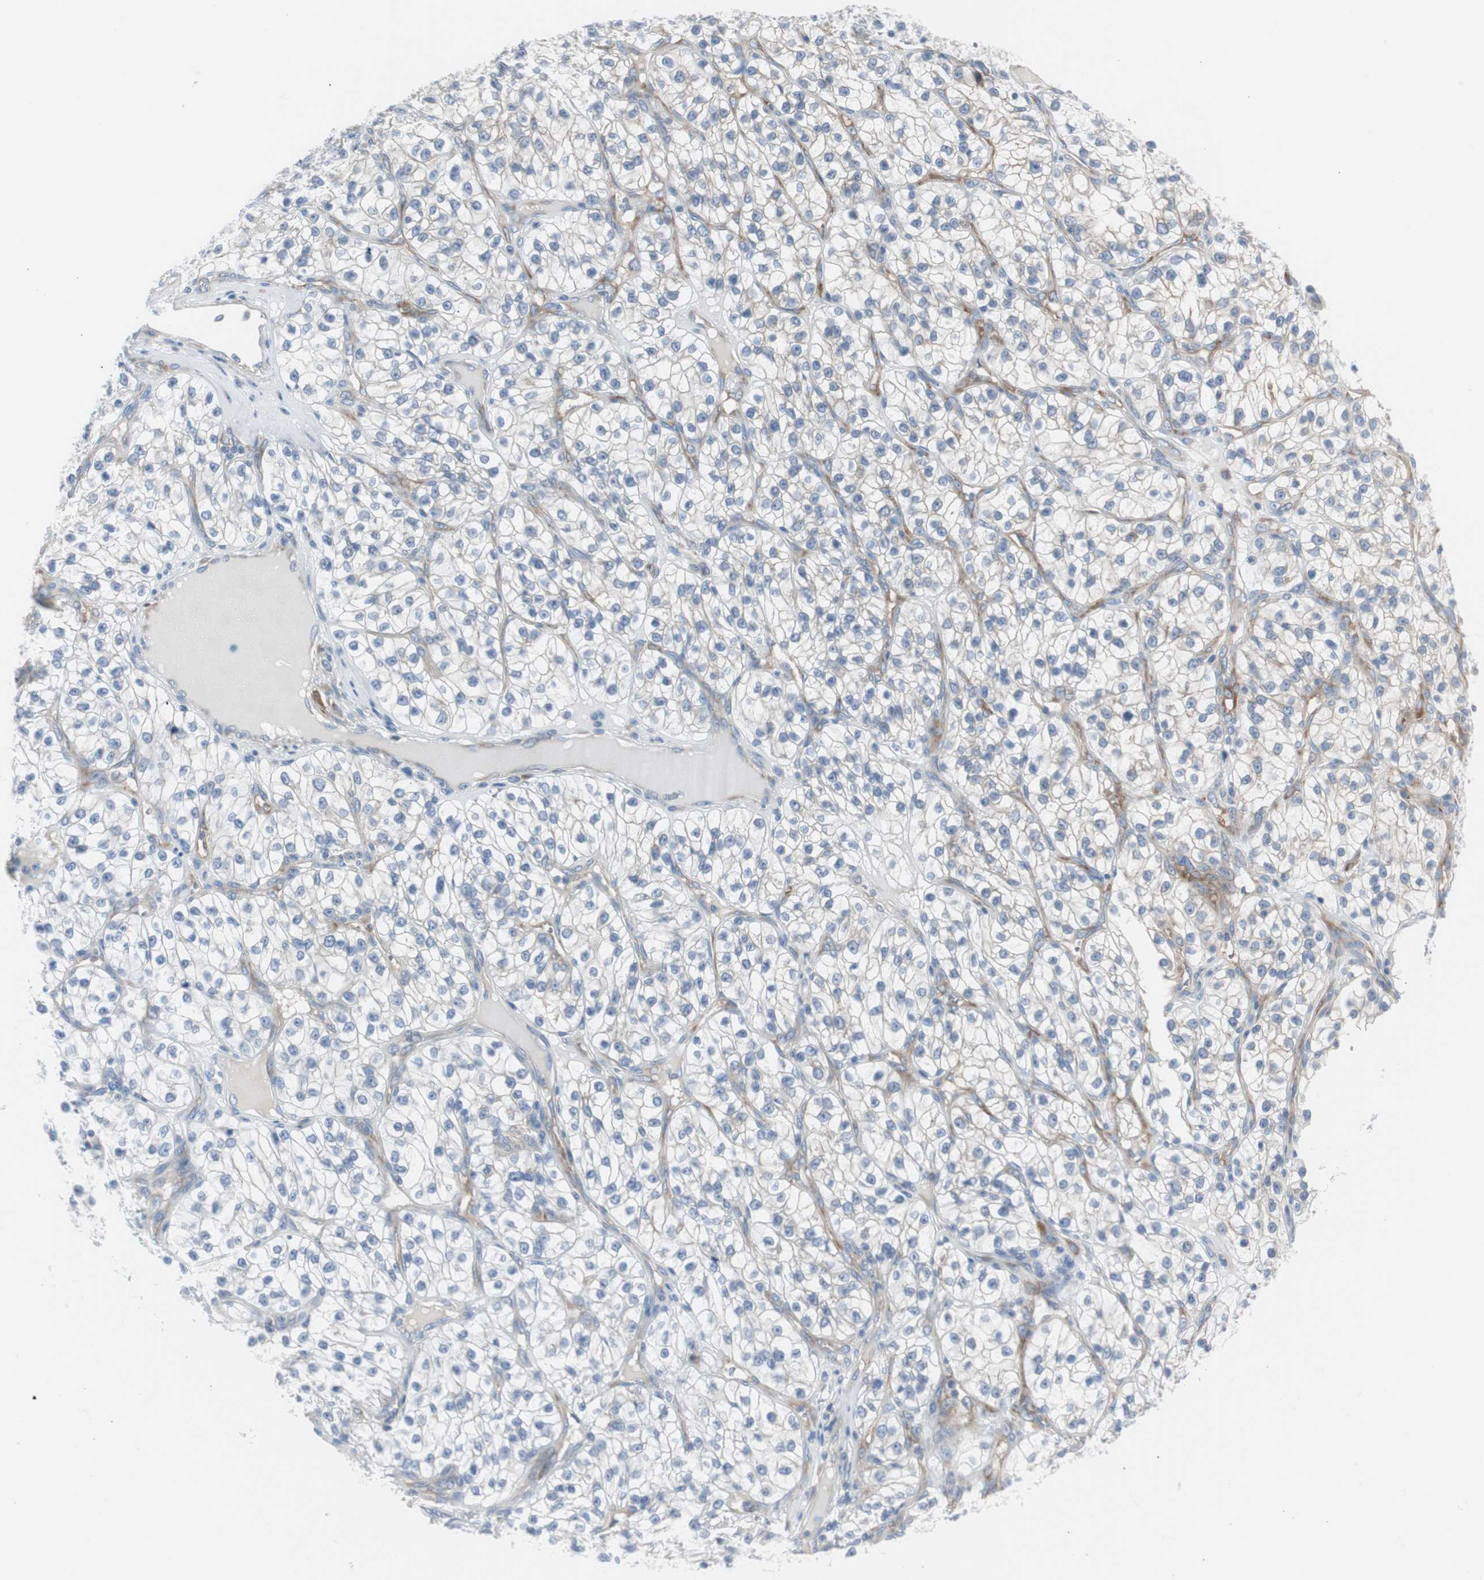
{"staining": {"intensity": "negative", "quantity": "none", "location": "none"}, "tissue": "renal cancer", "cell_type": "Tumor cells", "image_type": "cancer", "snomed": [{"axis": "morphology", "description": "Adenocarcinoma, NOS"}, {"axis": "topography", "description": "Kidney"}], "caption": "IHC of renal adenocarcinoma displays no expression in tumor cells. The staining is performed using DAB brown chromogen with nuclei counter-stained in using hematoxylin.", "gene": "RPS12", "patient": {"sex": "female", "age": 57}}